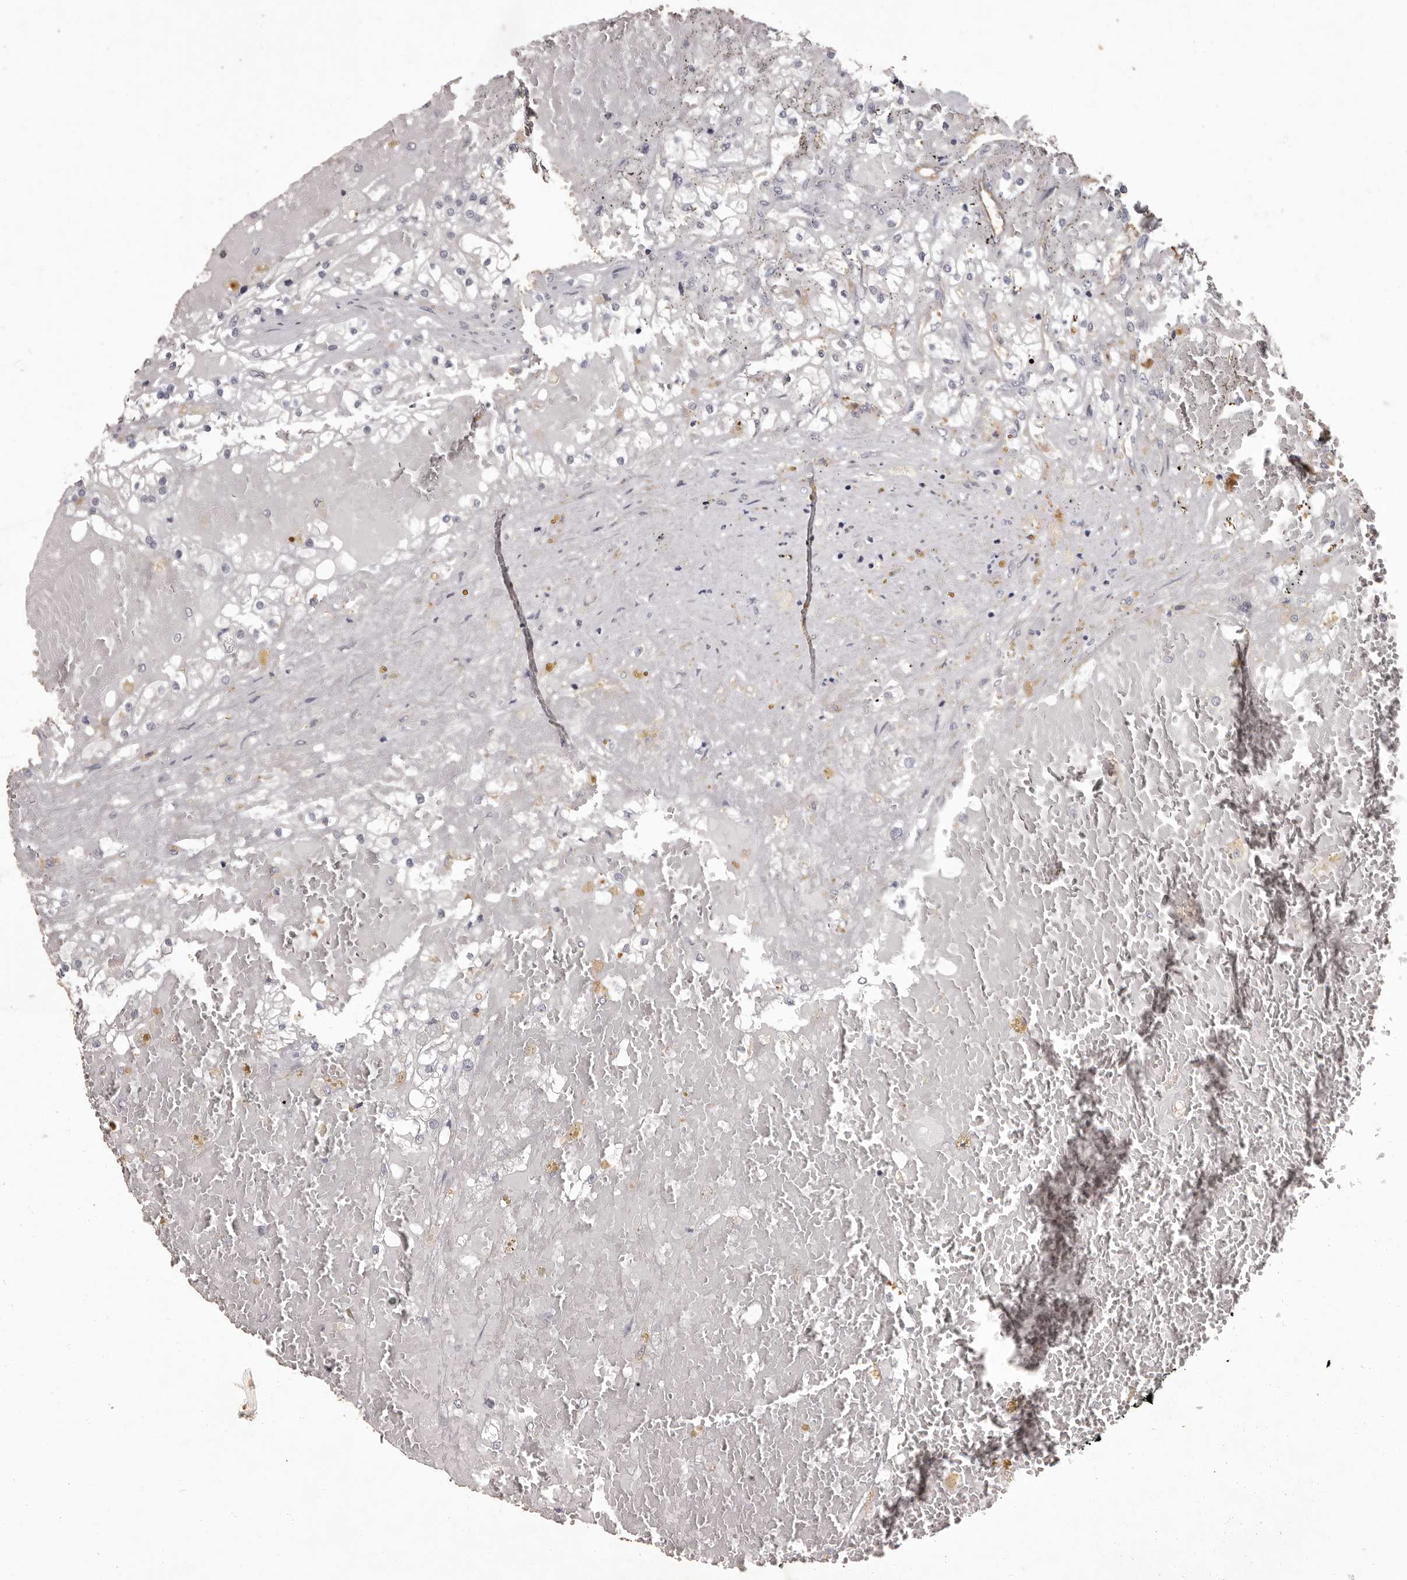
{"staining": {"intensity": "negative", "quantity": "none", "location": "none"}, "tissue": "renal cancer", "cell_type": "Tumor cells", "image_type": "cancer", "snomed": [{"axis": "morphology", "description": "Normal tissue, NOS"}, {"axis": "morphology", "description": "Adenocarcinoma, NOS"}, {"axis": "topography", "description": "Kidney"}], "caption": "Immunohistochemical staining of adenocarcinoma (renal) reveals no significant staining in tumor cells. The staining is performed using DAB brown chromogen with nuclei counter-stained in using hematoxylin.", "gene": "GPR78", "patient": {"sex": "male", "age": 68}}